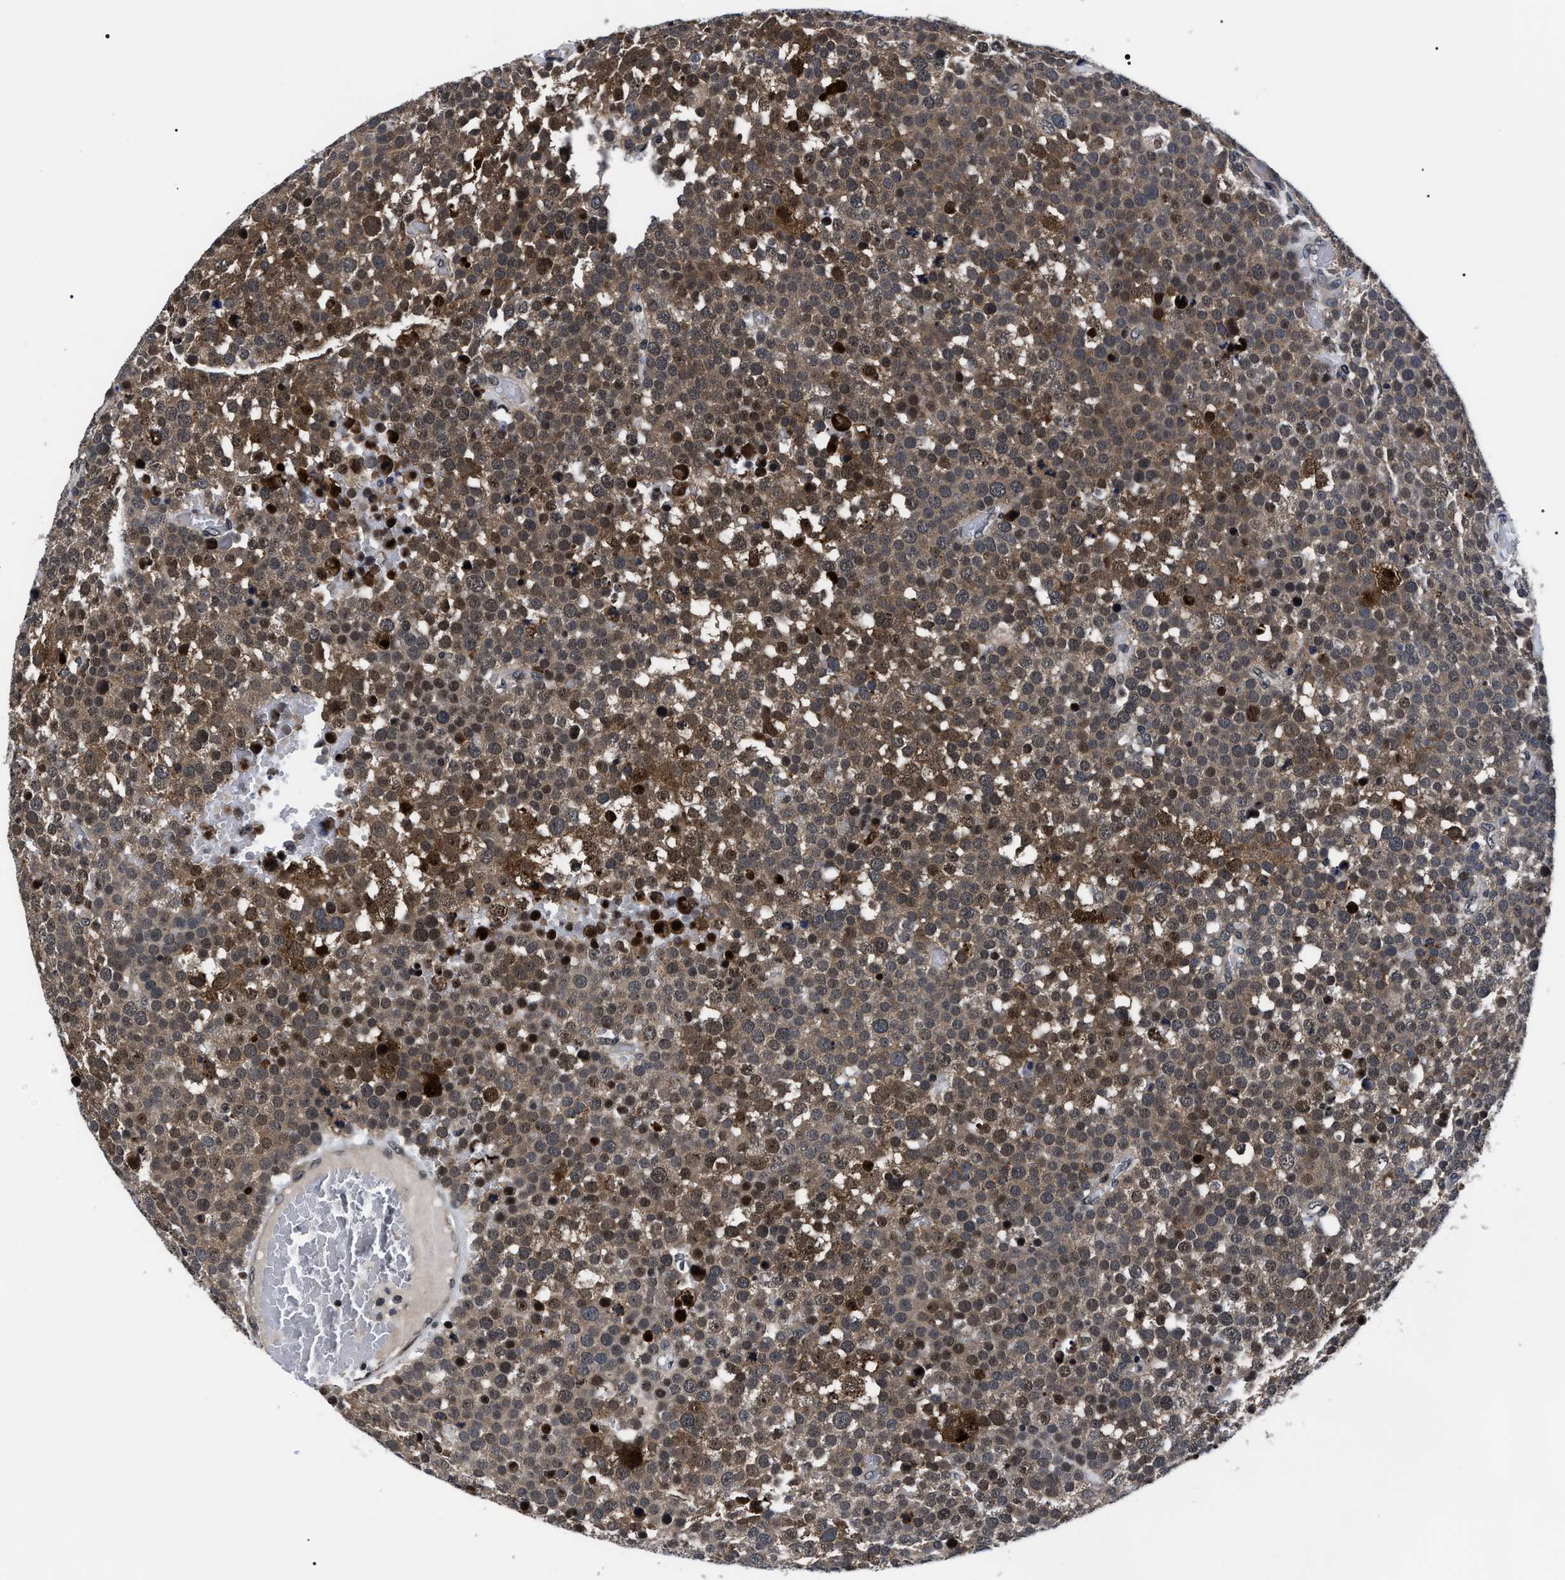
{"staining": {"intensity": "moderate", "quantity": ">75%", "location": "cytoplasmic/membranous,nuclear"}, "tissue": "testis cancer", "cell_type": "Tumor cells", "image_type": "cancer", "snomed": [{"axis": "morphology", "description": "Seminoma, NOS"}, {"axis": "topography", "description": "Testis"}], "caption": "Immunohistochemistry (IHC) (DAB (3,3'-diaminobenzidine)) staining of testis cancer (seminoma) reveals moderate cytoplasmic/membranous and nuclear protein staining in approximately >75% of tumor cells.", "gene": "CSNK2A1", "patient": {"sex": "male", "age": 71}}